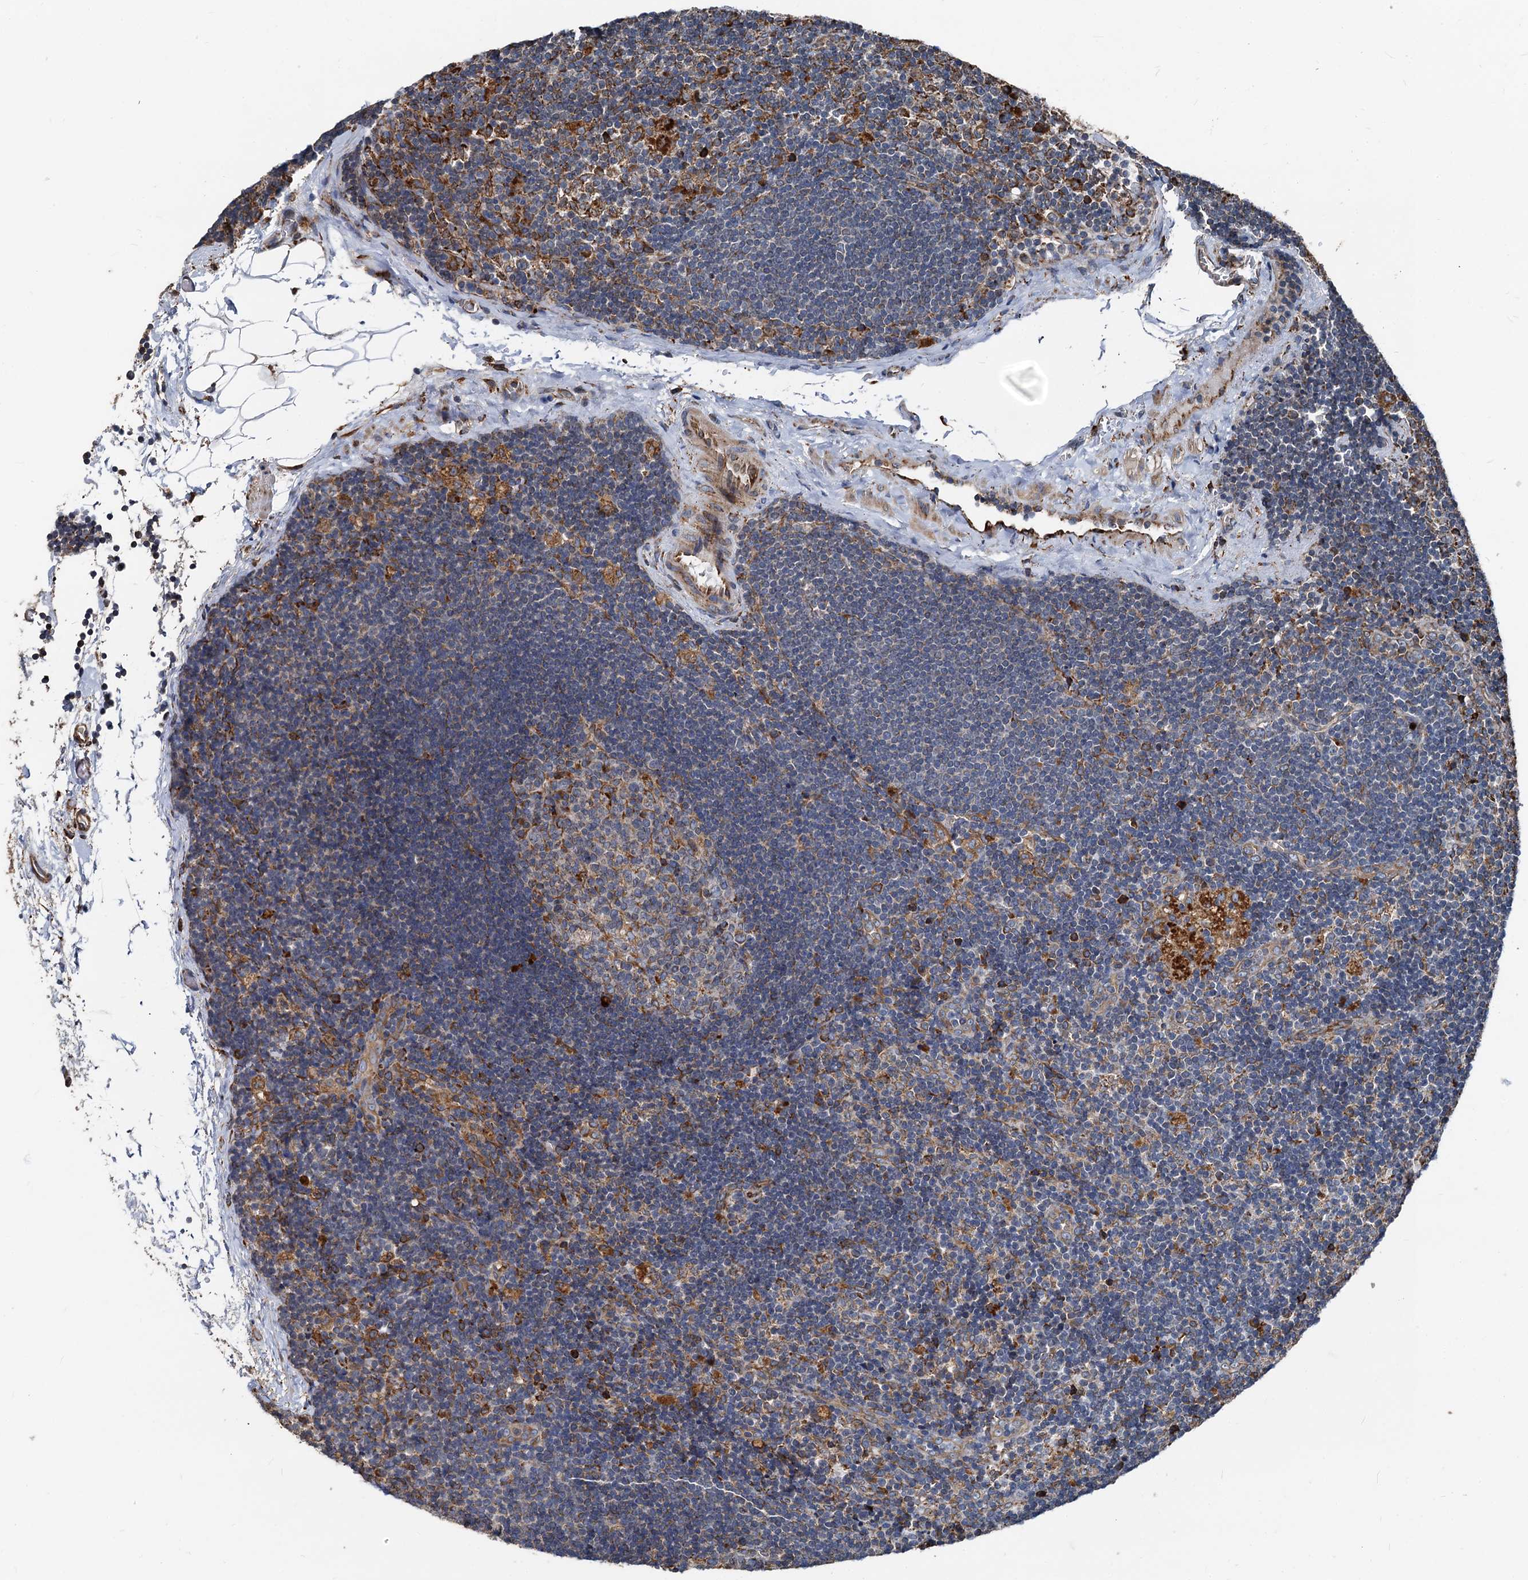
{"staining": {"intensity": "moderate", "quantity": "<25%", "location": "cytoplasmic/membranous"}, "tissue": "lymph node", "cell_type": "Germinal center cells", "image_type": "normal", "snomed": [{"axis": "morphology", "description": "Normal tissue, NOS"}, {"axis": "topography", "description": "Lymph node"}], "caption": "A micrograph of human lymph node stained for a protein reveals moderate cytoplasmic/membranous brown staining in germinal center cells.", "gene": "NEURL1B", "patient": {"sex": "male", "age": 24}}